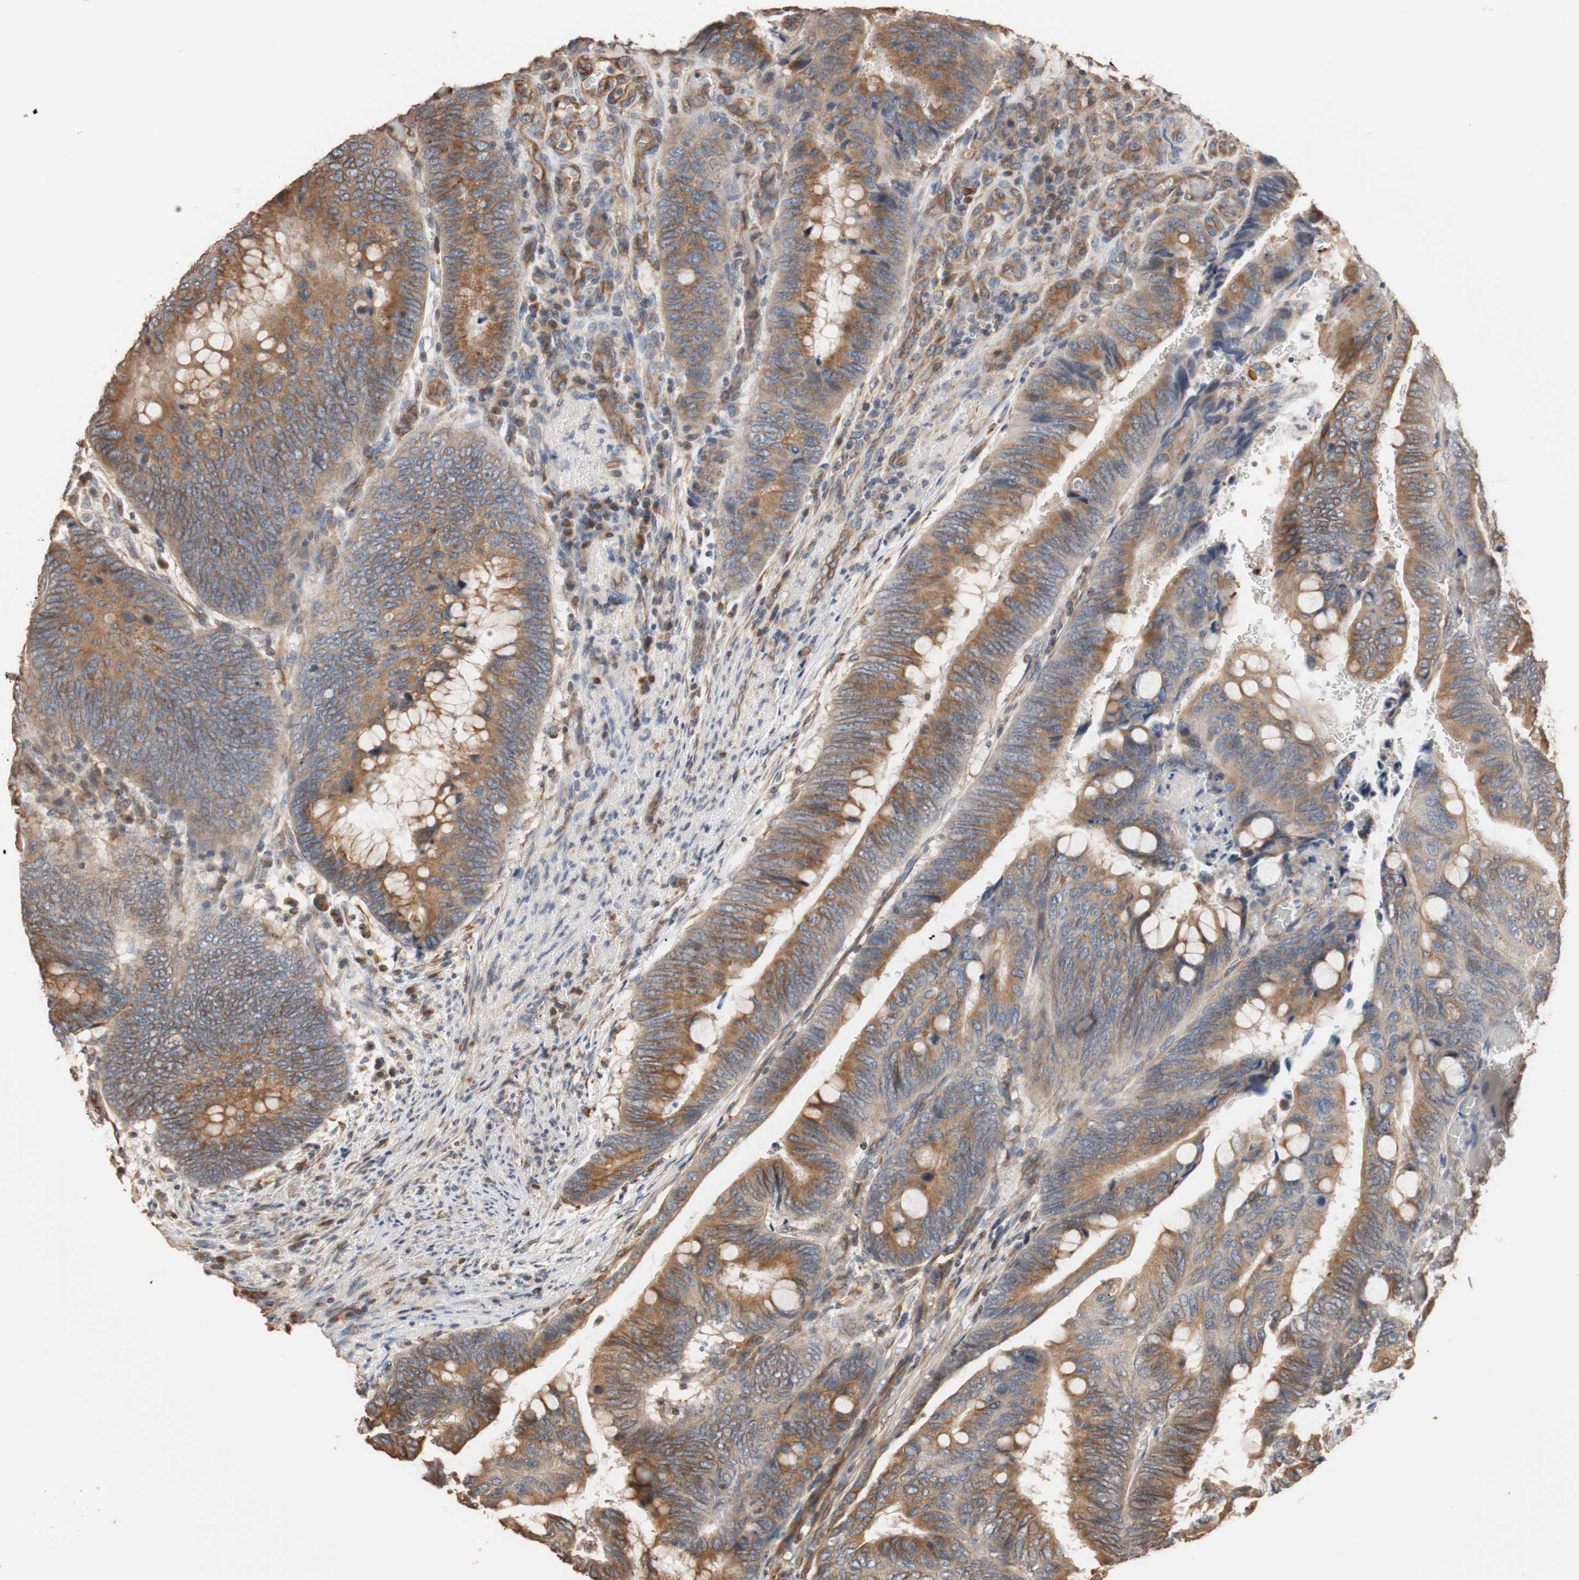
{"staining": {"intensity": "moderate", "quantity": "25%-75%", "location": "cytoplasmic/membranous"}, "tissue": "colorectal cancer", "cell_type": "Tumor cells", "image_type": "cancer", "snomed": [{"axis": "morphology", "description": "Normal tissue, NOS"}, {"axis": "morphology", "description": "Adenocarcinoma, NOS"}, {"axis": "topography", "description": "Rectum"}, {"axis": "topography", "description": "Peripheral nerve tissue"}], "caption": "About 25%-75% of tumor cells in colorectal cancer exhibit moderate cytoplasmic/membranous protein expression as visualized by brown immunohistochemical staining.", "gene": "TUBB", "patient": {"sex": "male", "age": 92}}